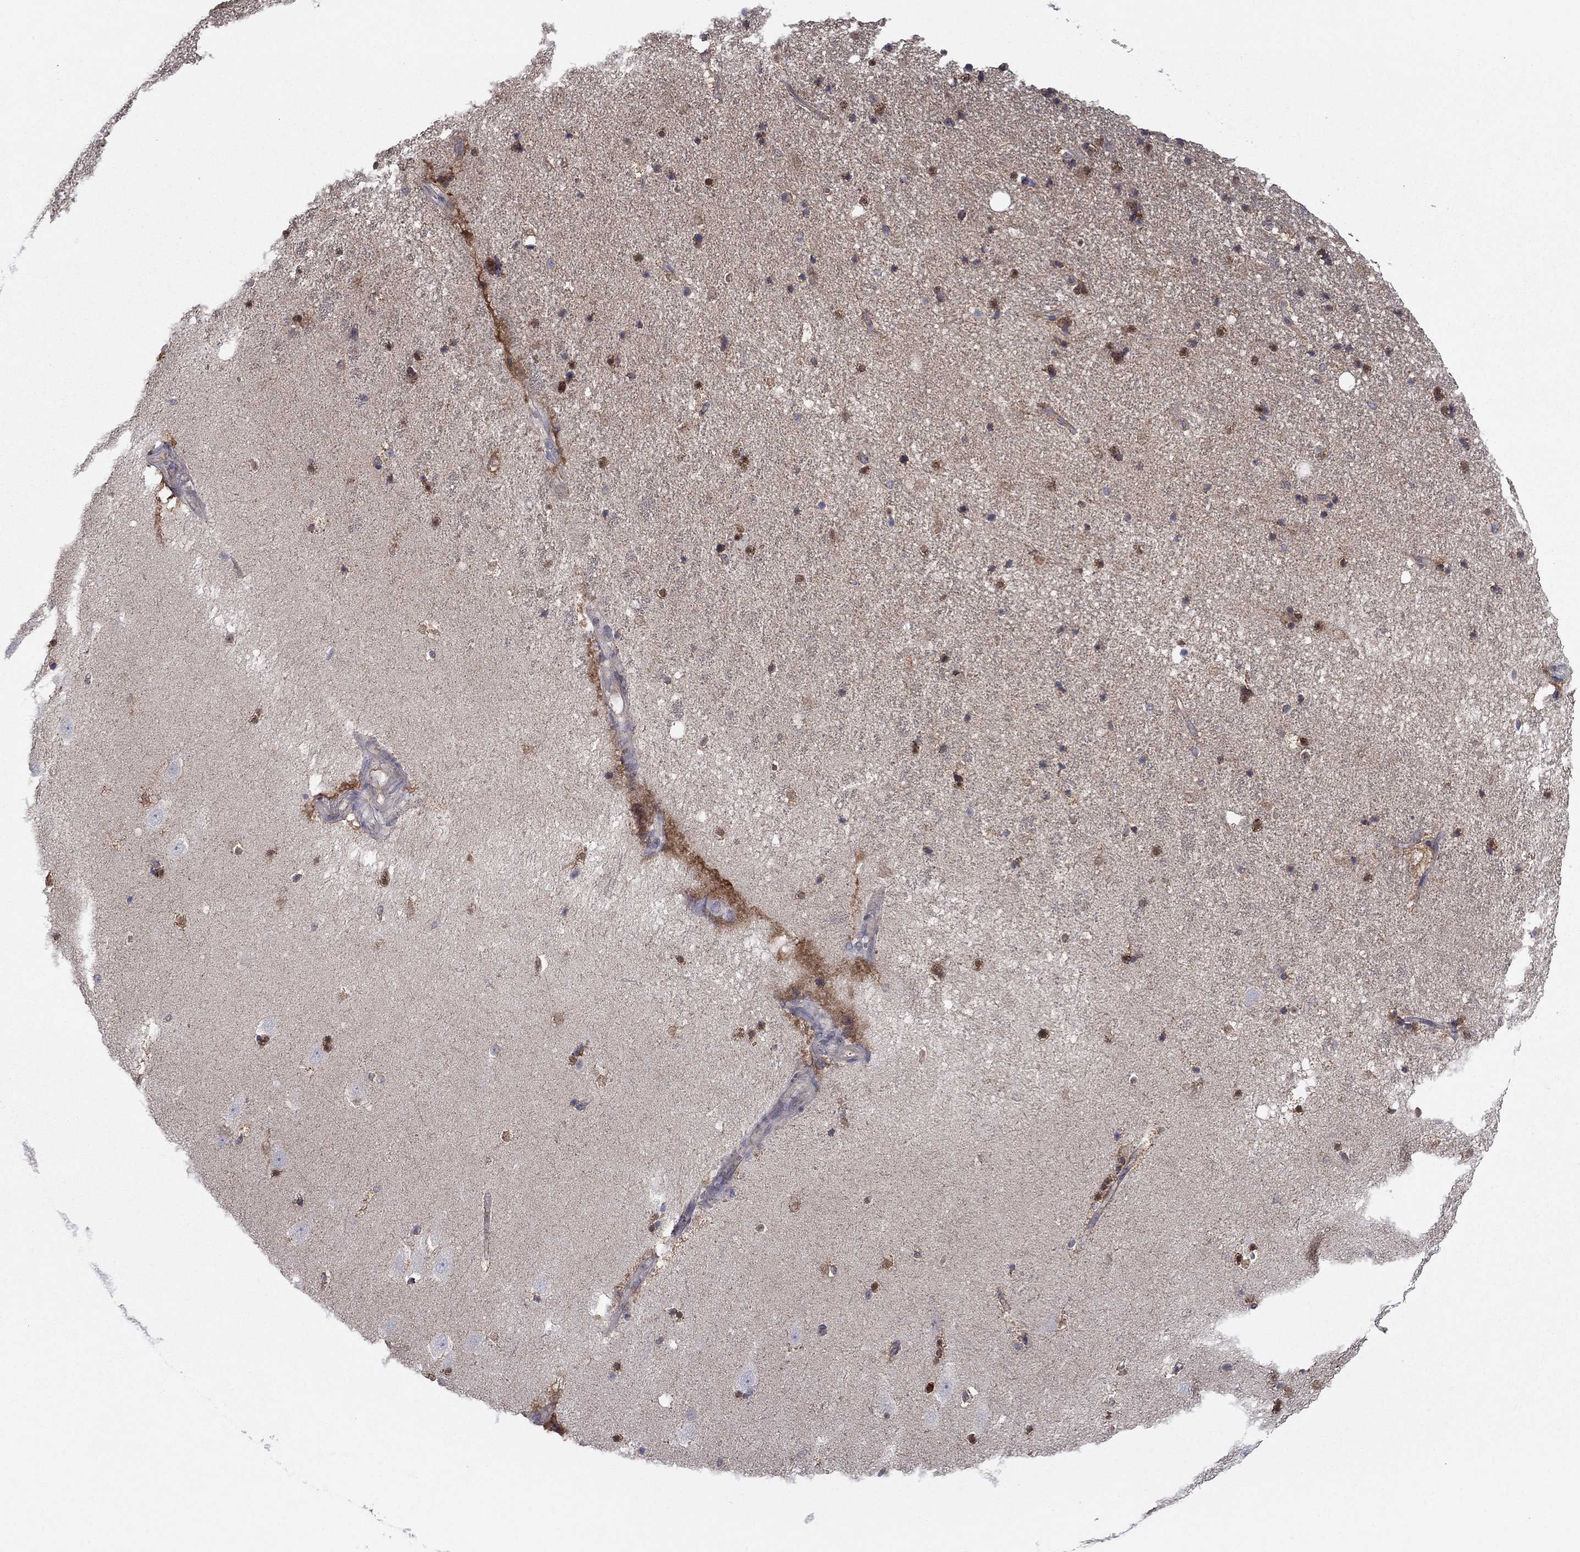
{"staining": {"intensity": "strong", "quantity": "25%-75%", "location": "cytoplasmic/membranous"}, "tissue": "hippocampus", "cell_type": "Glial cells", "image_type": "normal", "snomed": [{"axis": "morphology", "description": "Normal tissue, NOS"}, {"axis": "topography", "description": "Hippocampus"}], "caption": "DAB immunohistochemical staining of unremarkable hippocampus reveals strong cytoplasmic/membranous protein positivity in approximately 25%-75% of glial cells. (Stains: DAB (3,3'-diaminobenzidine) in brown, nuclei in blue, Microscopy: brightfield microscopy at high magnification).", "gene": "GRHPR", "patient": {"sex": "male", "age": 49}}